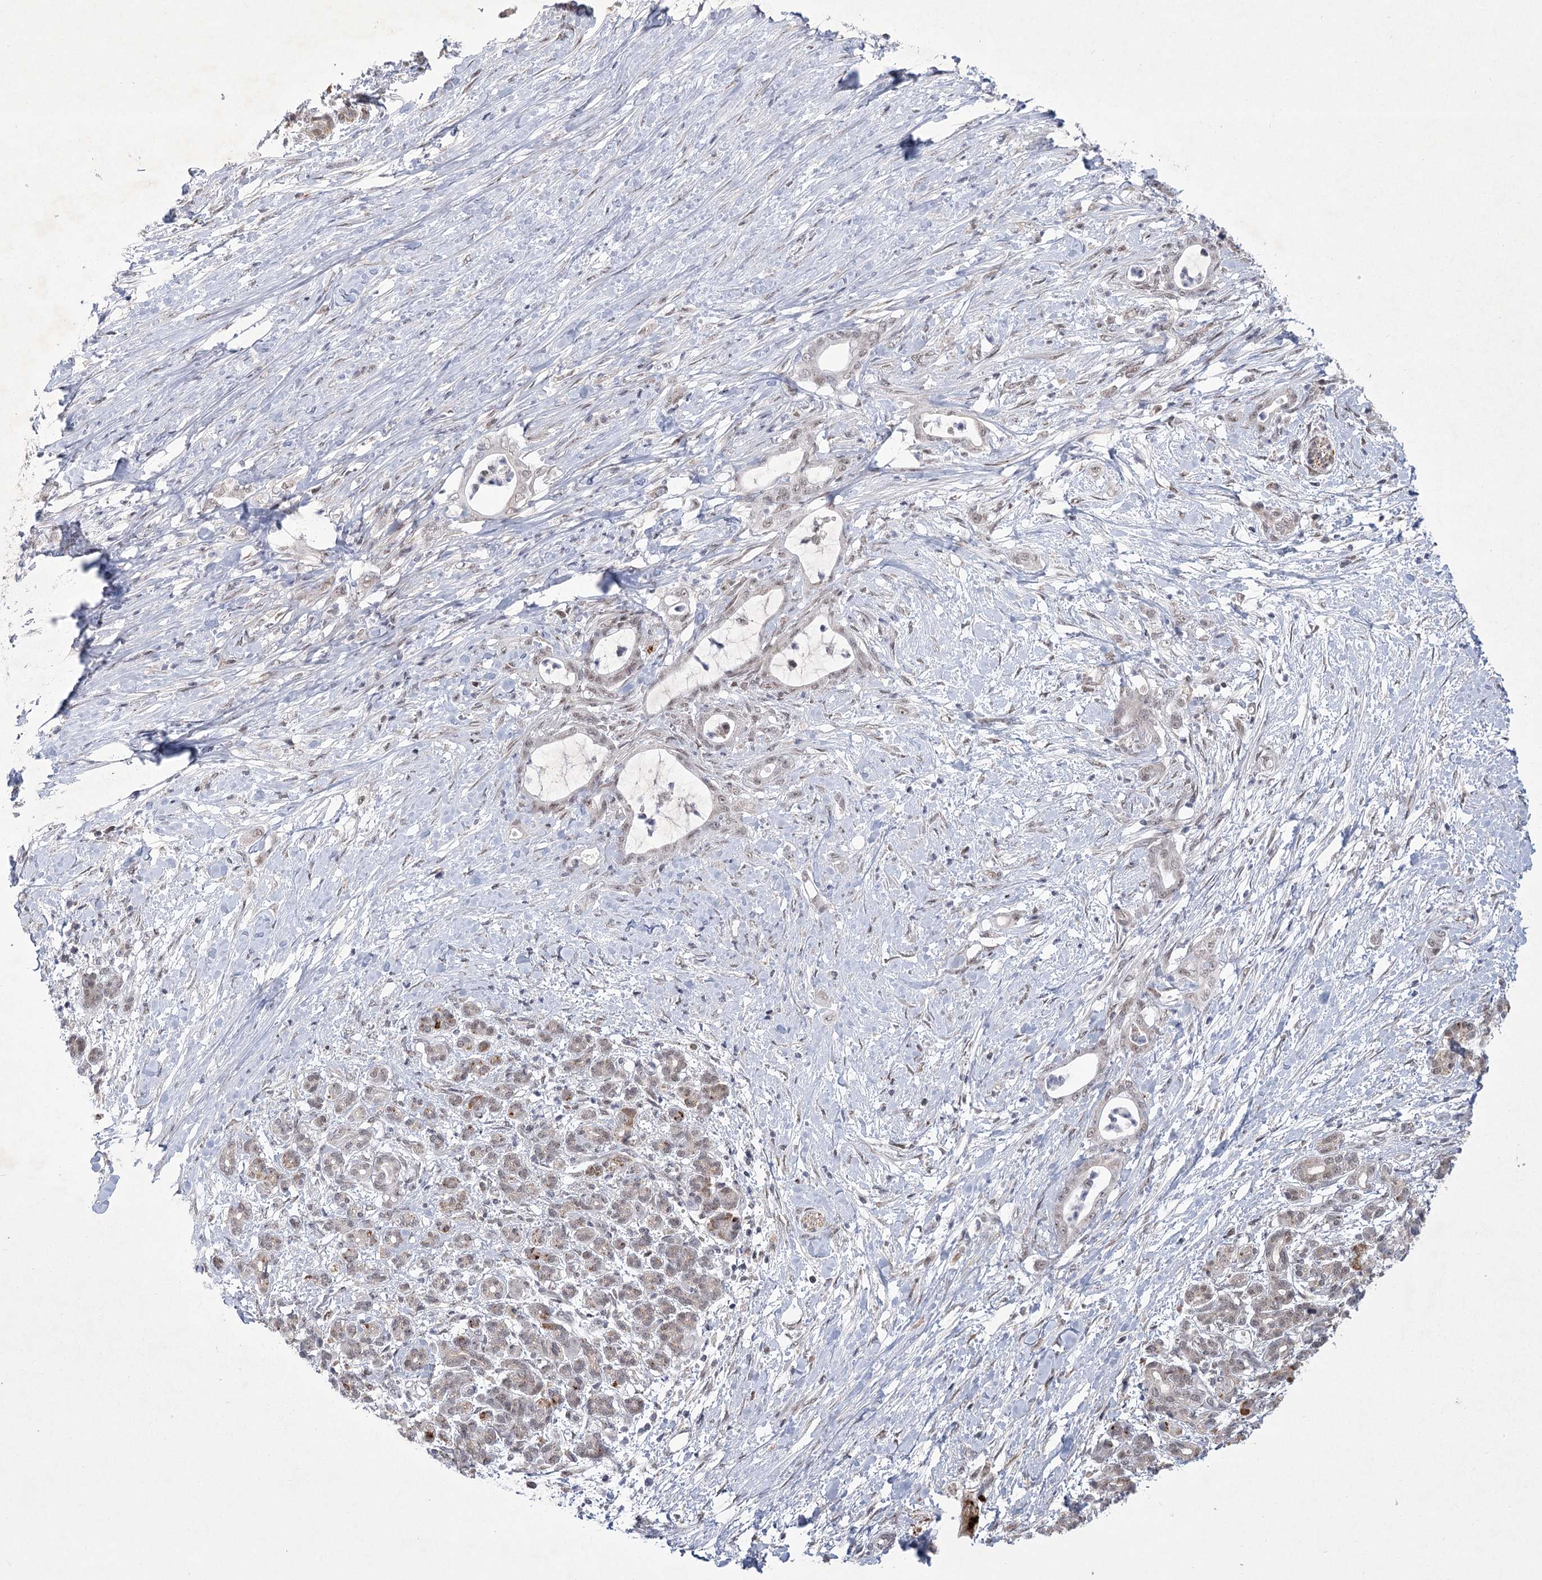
{"staining": {"intensity": "weak", "quantity": ">75%", "location": "nuclear"}, "tissue": "pancreatic cancer", "cell_type": "Tumor cells", "image_type": "cancer", "snomed": [{"axis": "morphology", "description": "Adenocarcinoma, NOS"}, {"axis": "topography", "description": "Pancreas"}], "caption": "Tumor cells exhibit weak nuclear expression in about >75% of cells in pancreatic adenocarcinoma.", "gene": "CIB4", "patient": {"sex": "female", "age": 55}}